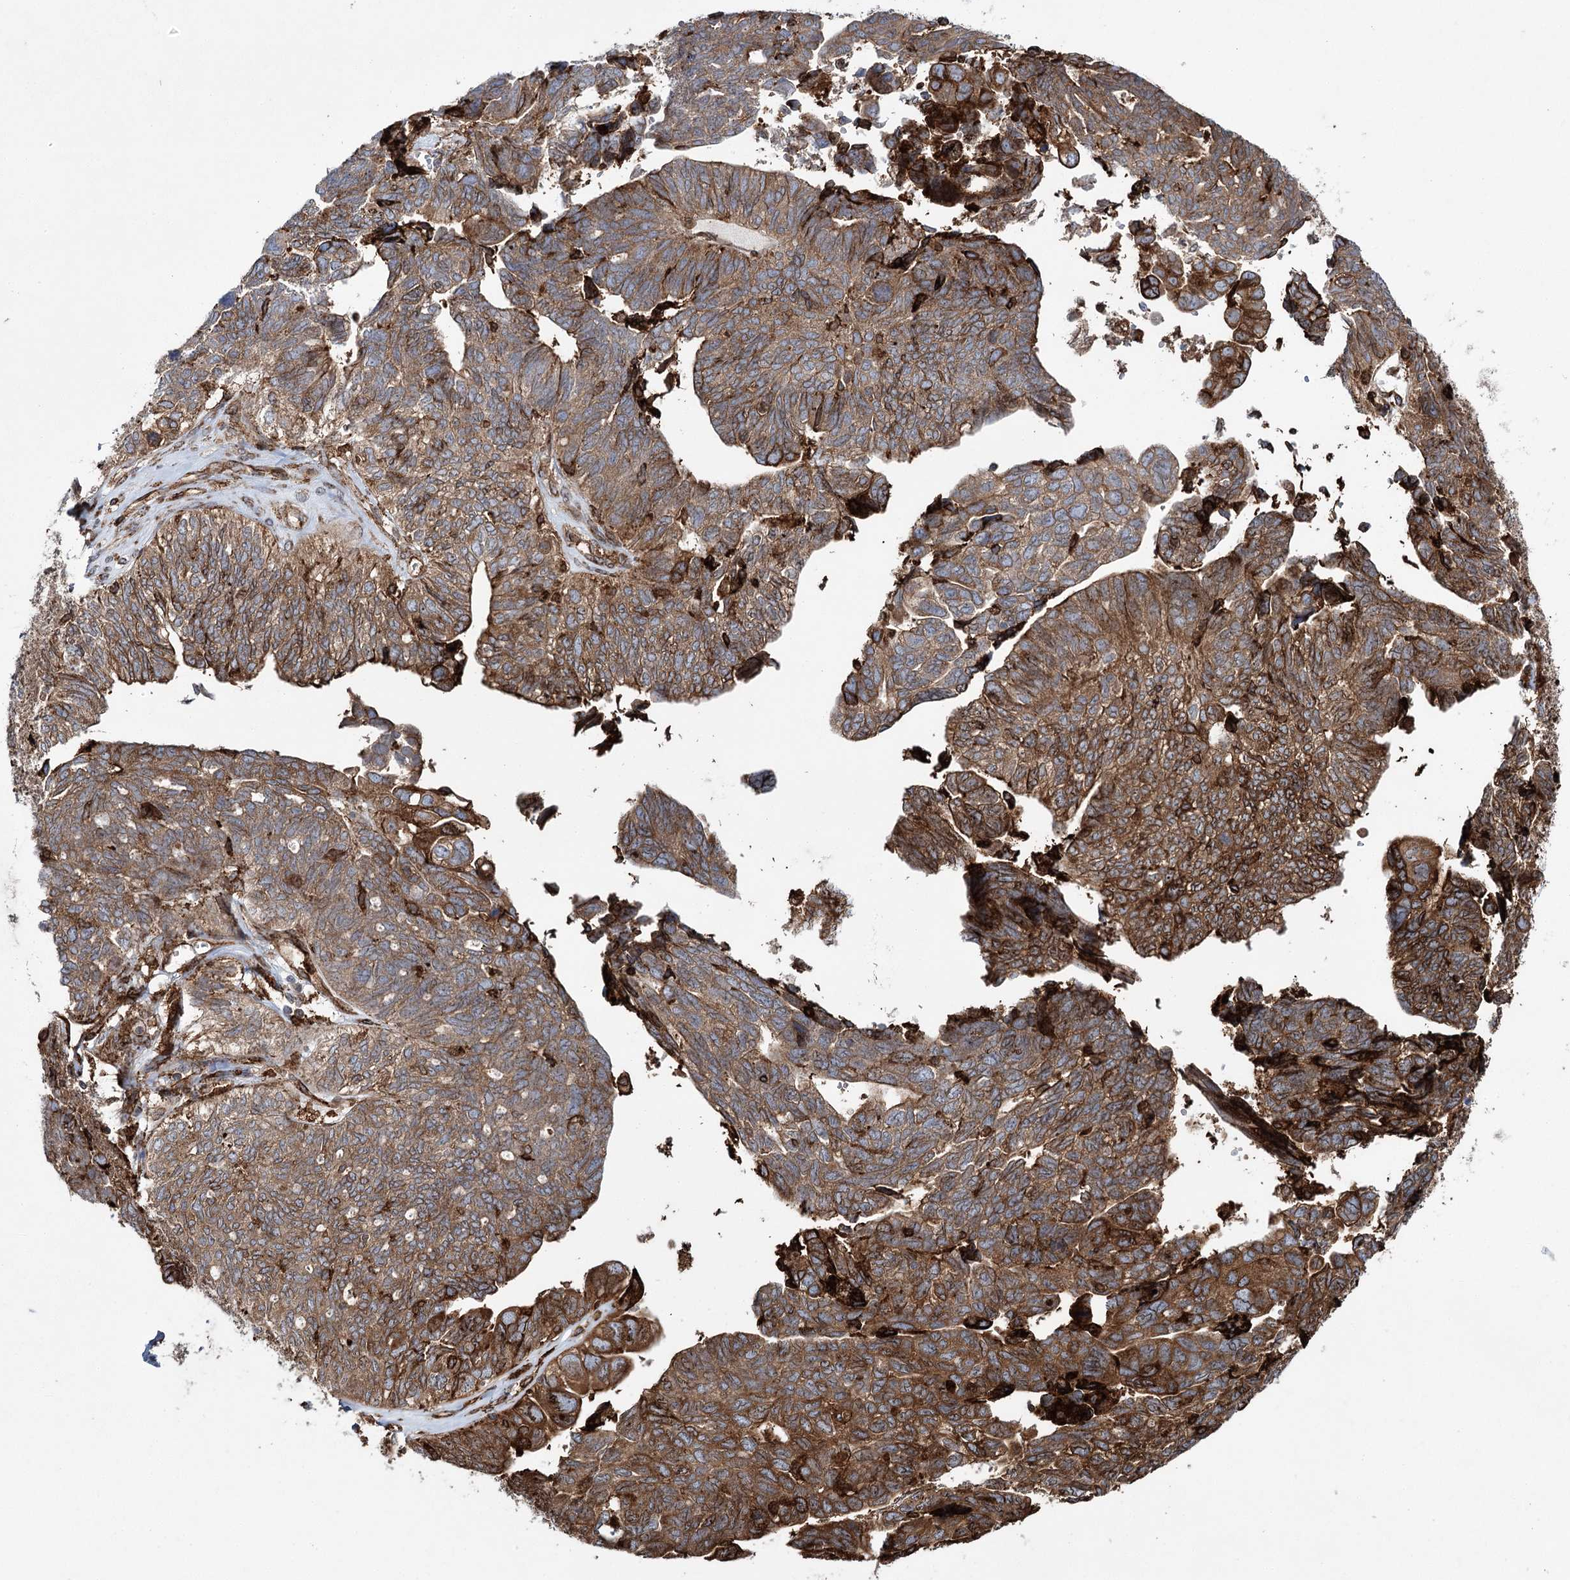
{"staining": {"intensity": "moderate", "quantity": ">75%", "location": "cytoplasmic/membranous"}, "tissue": "ovarian cancer", "cell_type": "Tumor cells", "image_type": "cancer", "snomed": [{"axis": "morphology", "description": "Cystadenocarcinoma, serous, NOS"}, {"axis": "topography", "description": "Ovary"}], "caption": "Protein analysis of ovarian cancer (serous cystadenocarcinoma) tissue demonstrates moderate cytoplasmic/membranous expression in about >75% of tumor cells.", "gene": "DCUN1D4", "patient": {"sex": "female", "age": 79}}